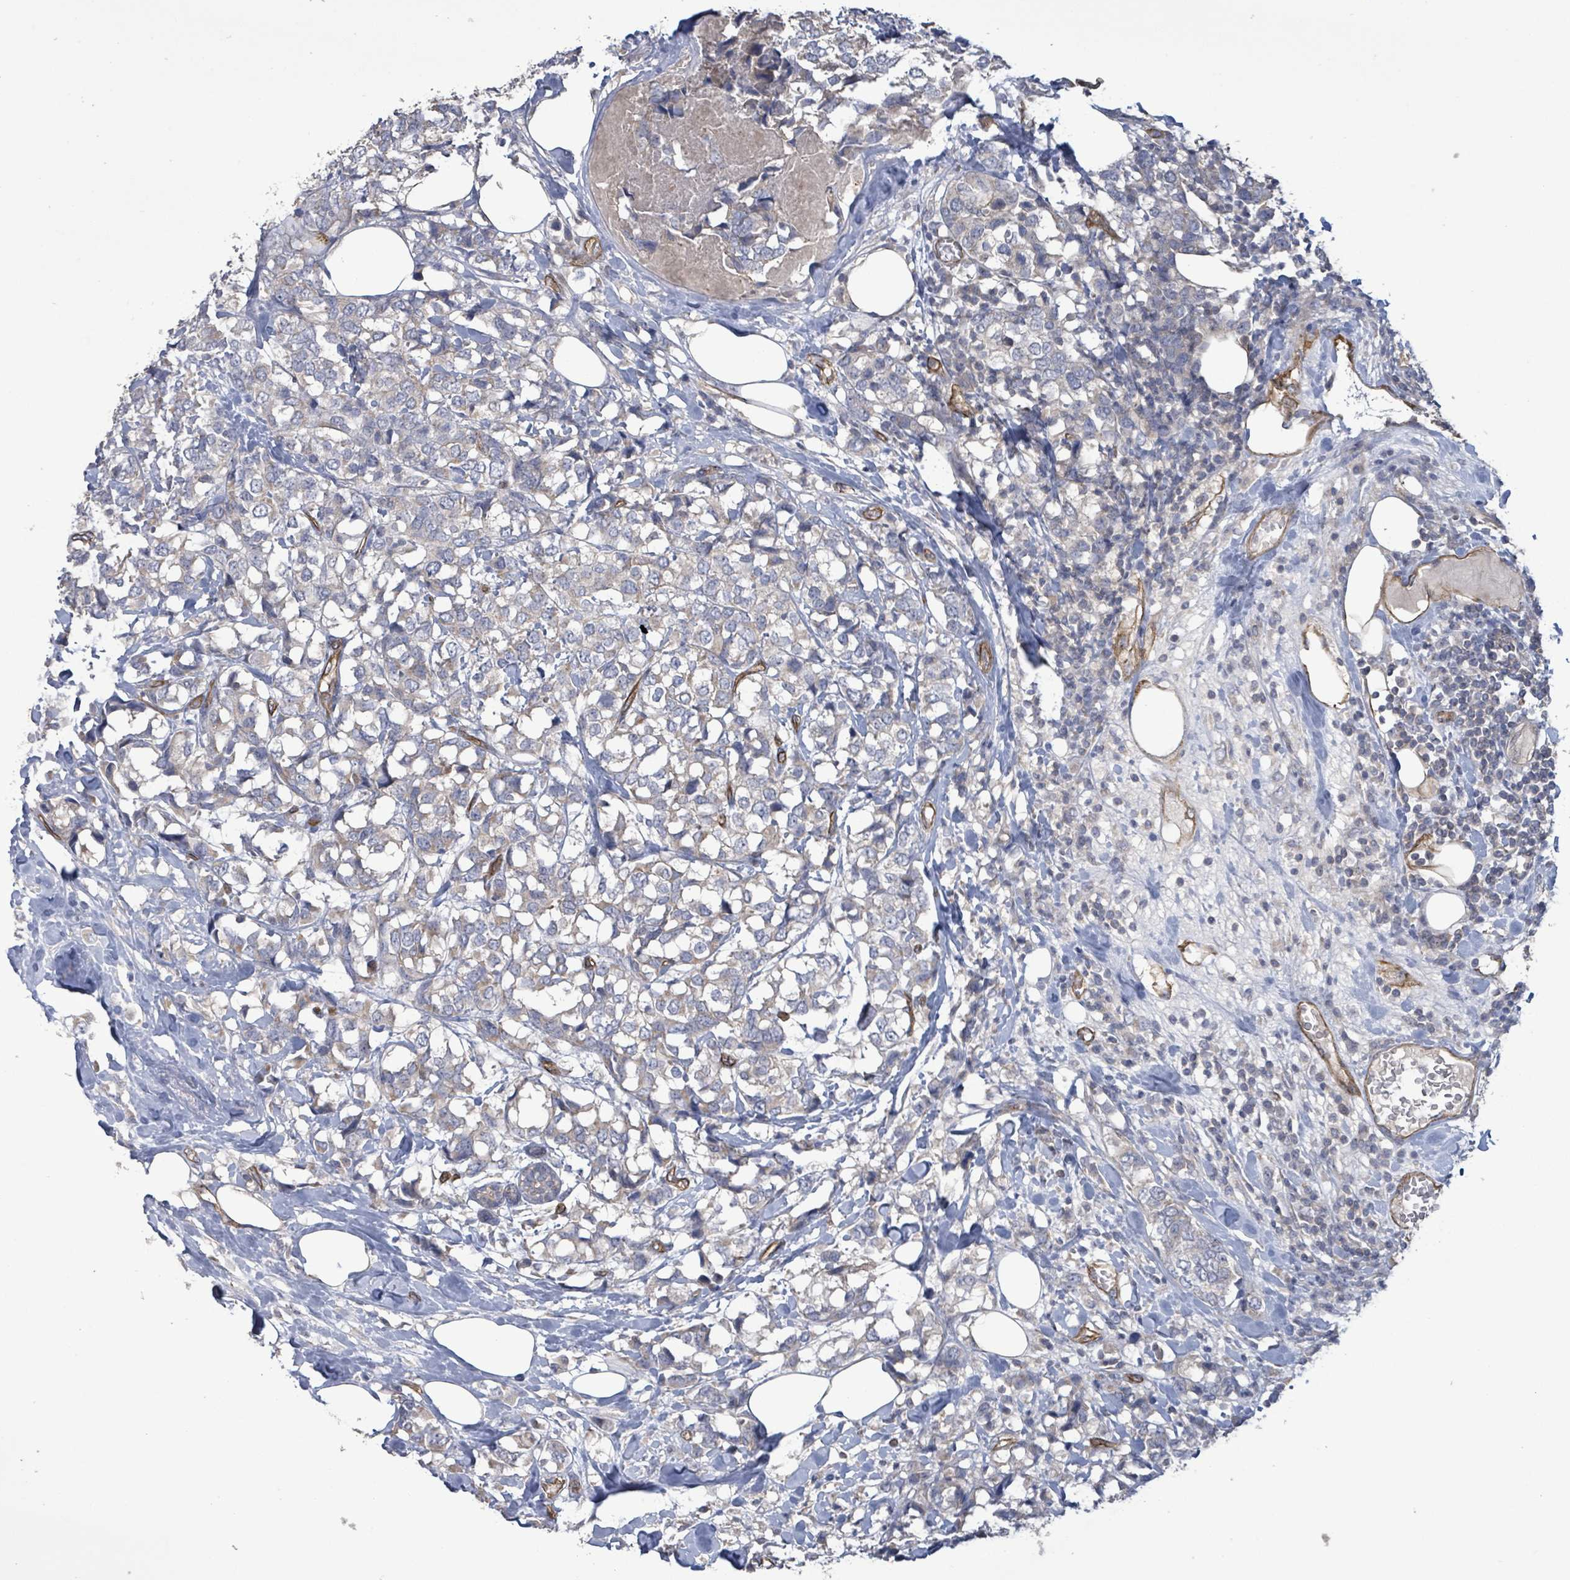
{"staining": {"intensity": "negative", "quantity": "none", "location": "none"}, "tissue": "breast cancer", "cell_type": "Tumor cells", "image_type": "cancer", "snomed": [{"axis": "morphology", "description": "Lobular carcinoma"}, {"axis": "topography", "description": "Breast"}], "caption": "This is an immunohistochemistry (IHC) image of breast cancer (lobular carcinoma). There is no staining in tumor cells.", "gene": "KANK3", "patient": {"sex": "female", "age": 59}}